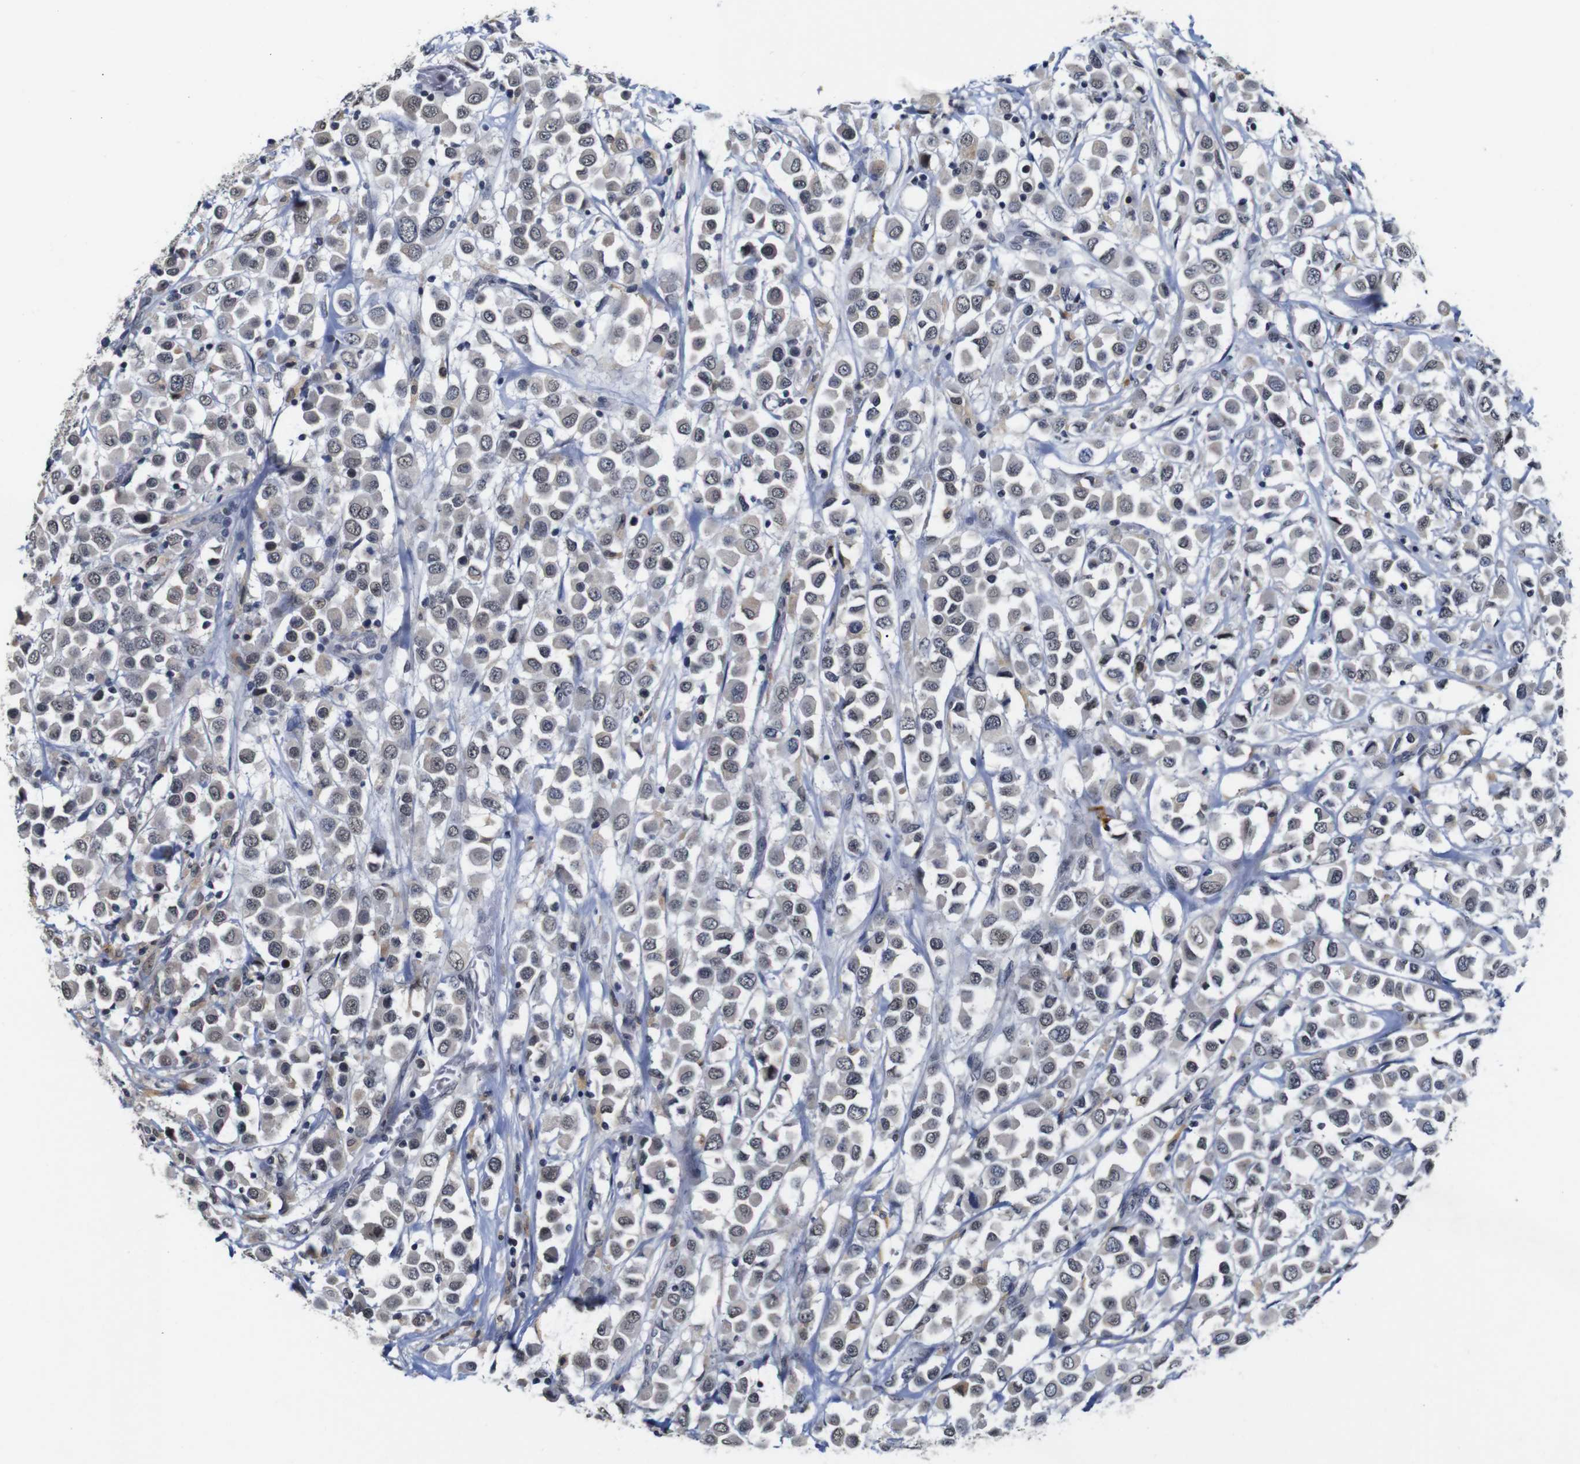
{"staining": {"intensity": "weak", "quantity": "25%-75%", "location": "cytoplasmic/membranous,nuclear"}, "tissue": "breast cancer", "cell_type": "Tumor cells", "image_type": "cancer", "snomed": [{"axis": "morphology", "description": "Duct carcinoma"}, {"axis": "topography", "description": "Breast"}], "caption": "Breast cancer (infiltrating ductal carcinoma) stained with a protein marker exhibits weak staining in tumor cells.", "gene": "NTRK3", "patient": {"sex": "female", "age": 61}}